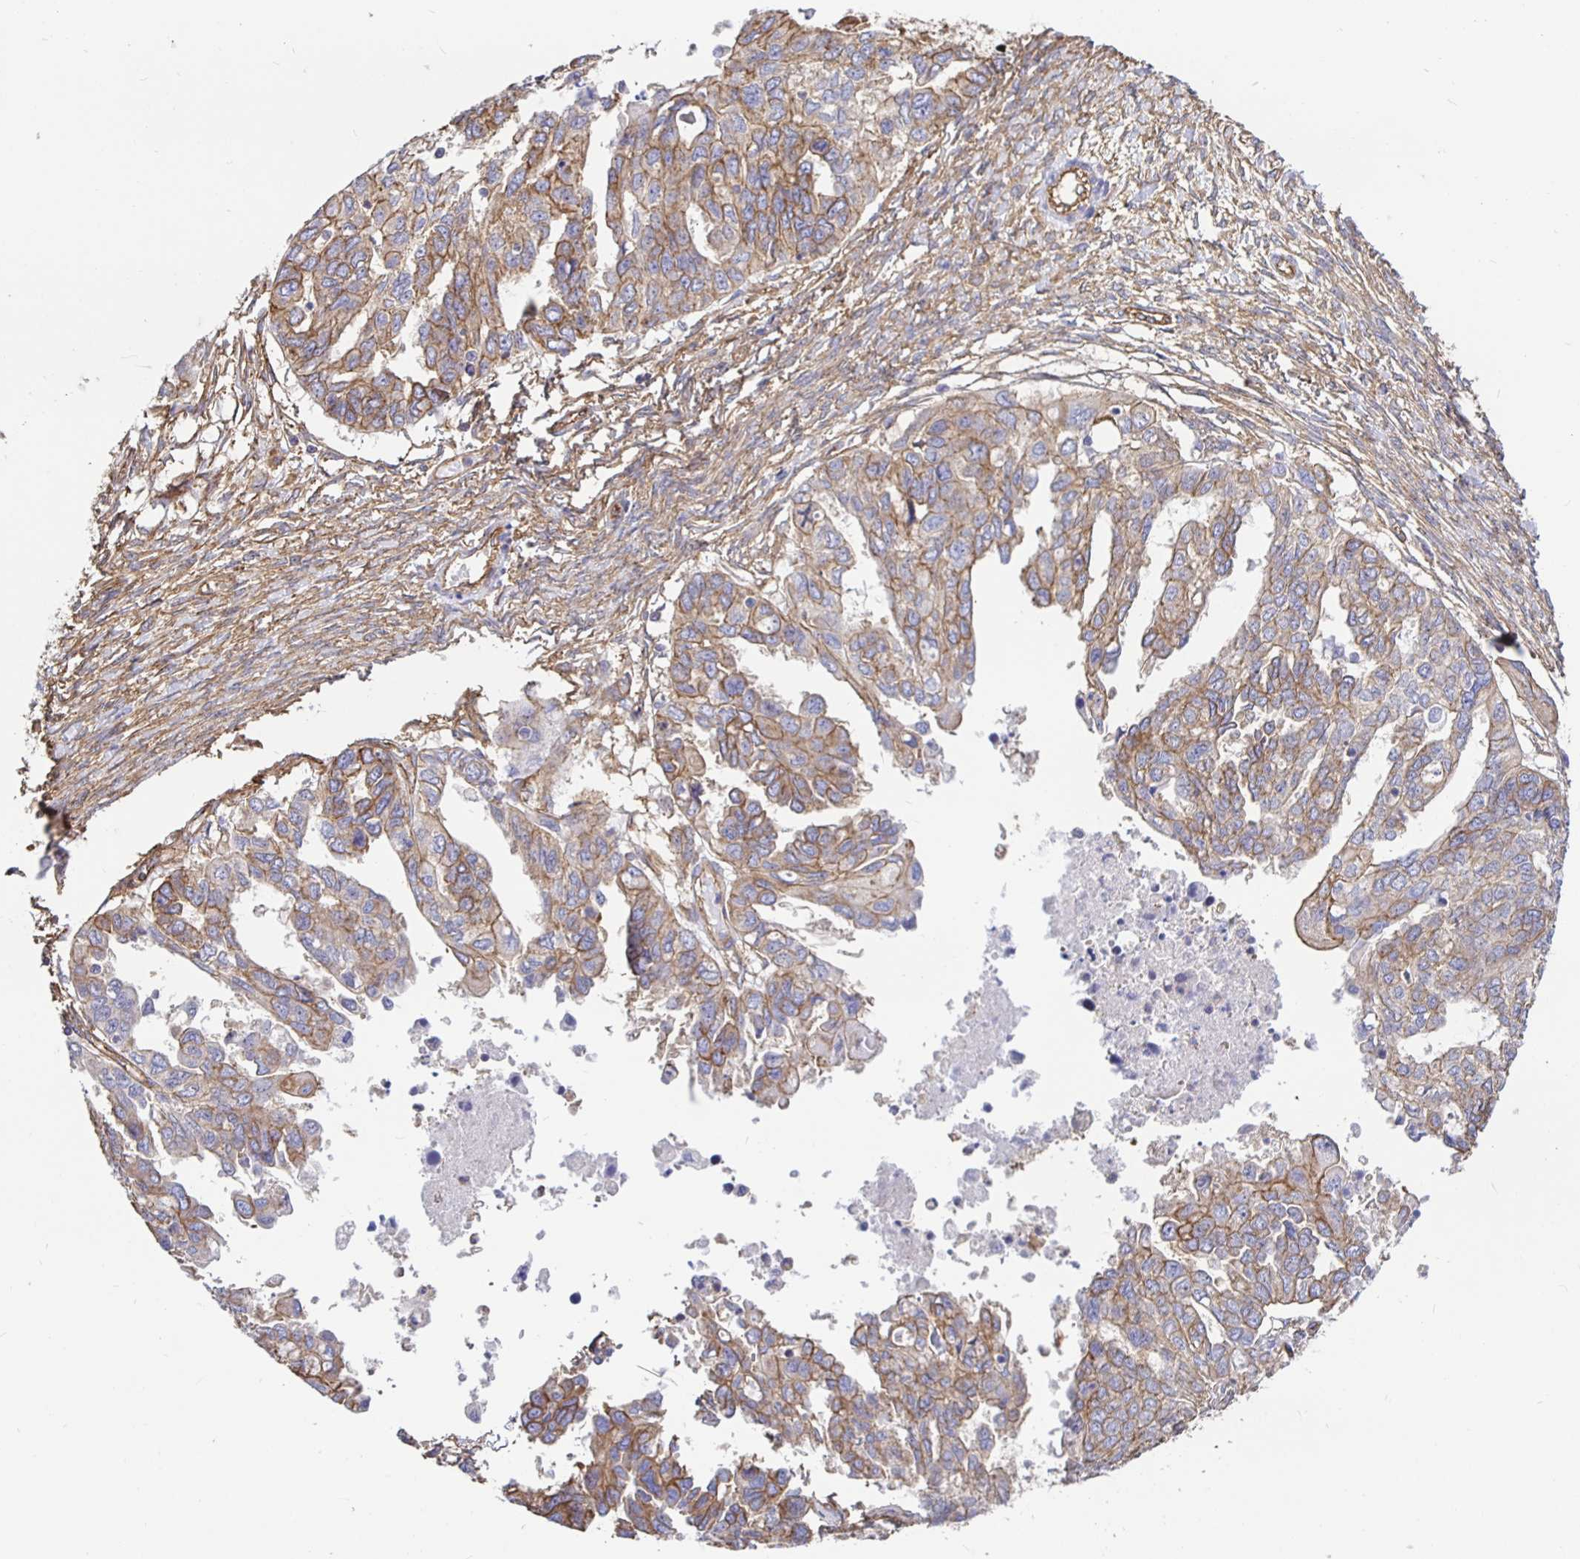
{"staining": {"intensity": "moderate", "quantity": "25%-75%", "location": "cytoplasmic/membranous"}, "tissue": "ovarian cancer", "cell_type": "Tumor cells", "image_type": "cancer", "snomed": [{"axis": "morphology", "description": "Cystadenocarcinoma, serous, NOS"}, {"axis": "topography", "description": "Ovary"}], "caption": "Brown immunohistochemical staining in human serous cystadenocarcinoma (ovarian) shows moderate cytoplasmic/membranous positivity in about 25%-75% of tumor cells. Nuclei are stained in blue.", "gene": "ARHGEF39", "patient": {"sex": "female", "age": 53}}